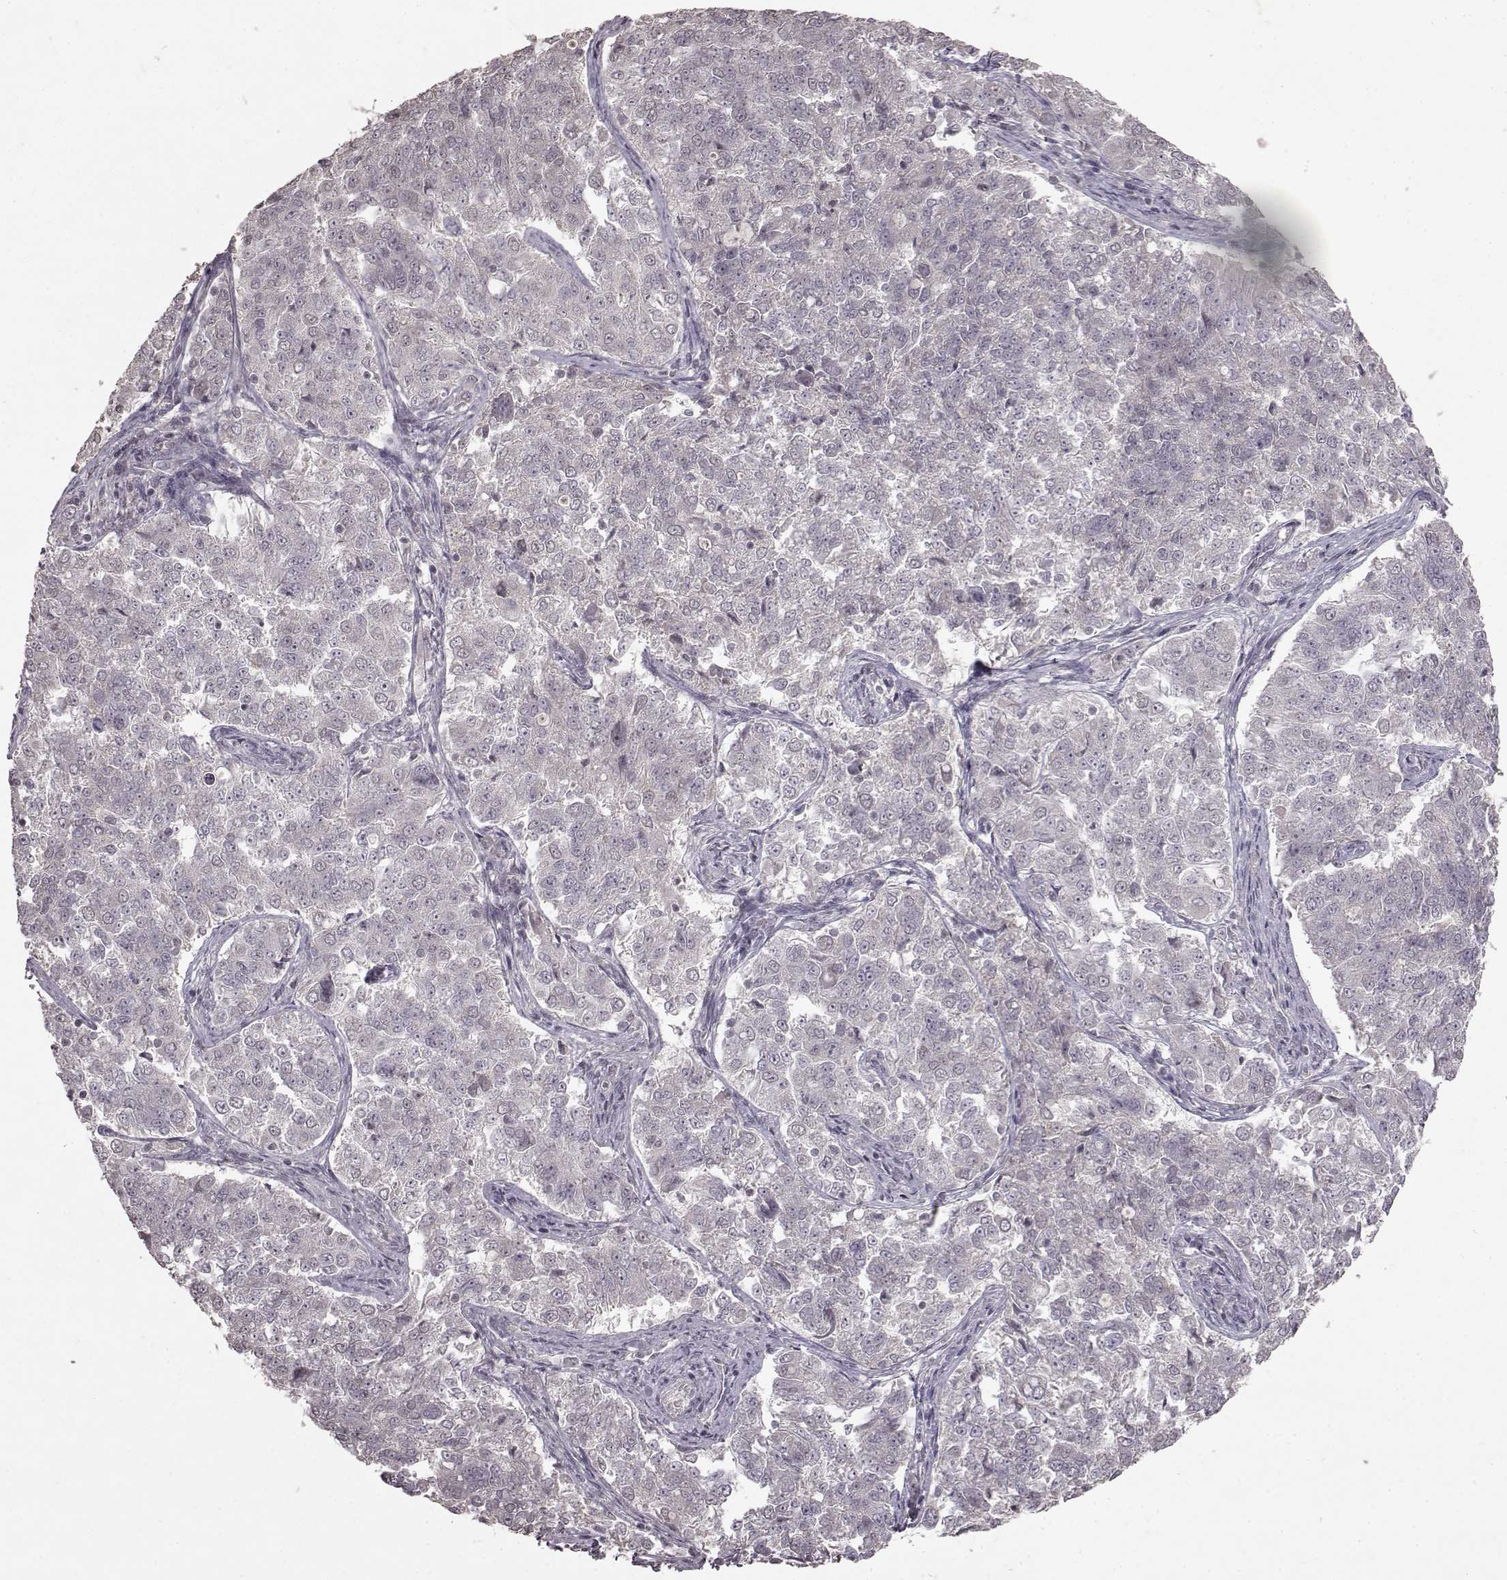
{"staining": {"intensity": "negative", "quantity": "none", "location": "none"}, "tissue": "endometrial cancer", "cell_type": "Tumor cells", "image_type": "cancer", "snomed": [{"axis": "morphology", "description": "Adenocarcinoma, NOS"}, {"axis": "topography", "description": "Endometrium"}], "caption": "IHC image of neoplastic tissue: human adenocarcinoma (endometrial) stained with DAB (3,3'-diaminobenzidine) demonstrates no significant protein staining in tumor cells.", "gene": "LHB", "patient": {"sex": "female", "age": 43}}